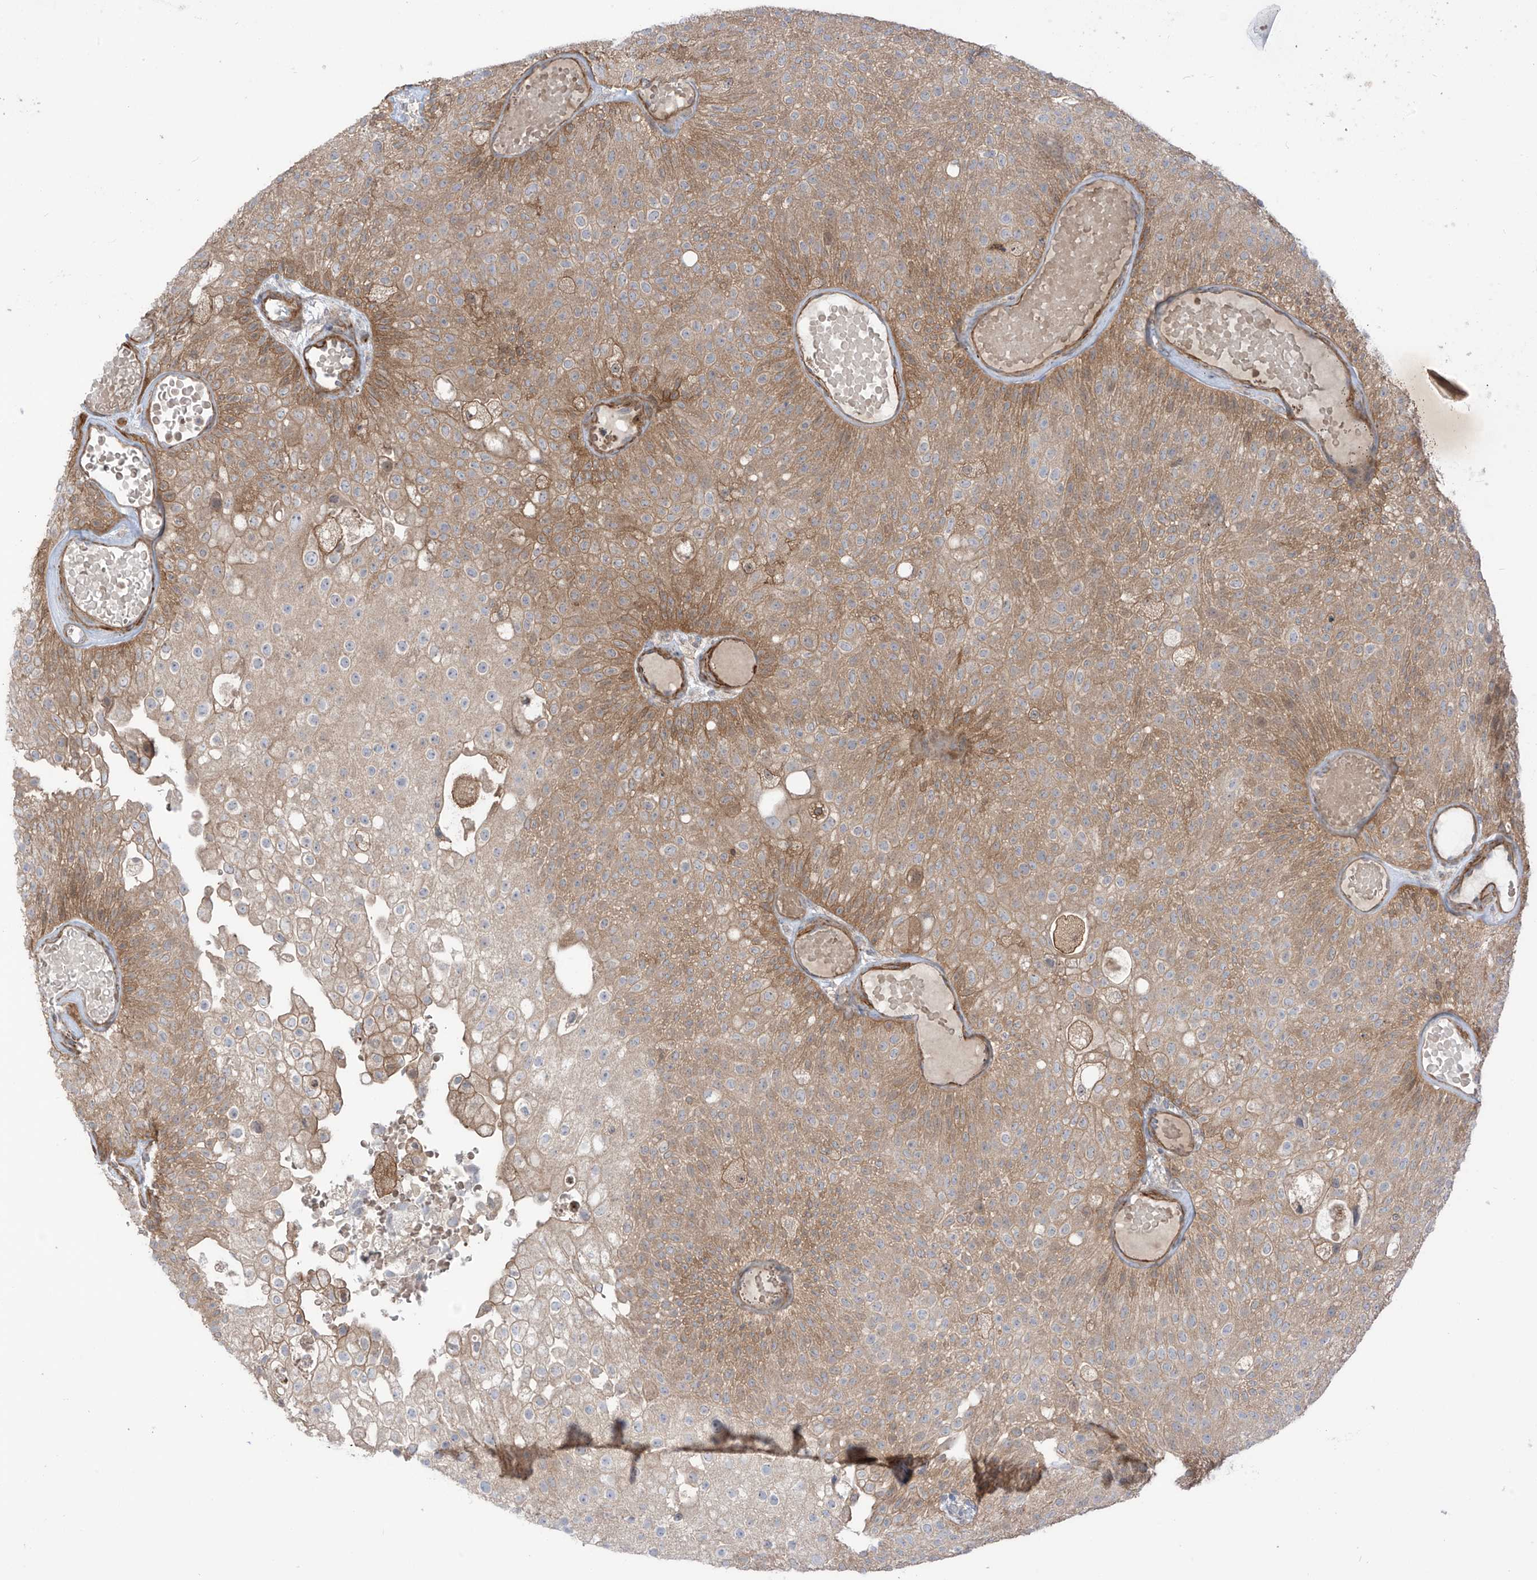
{"staining": {"intensity": "moderate", "quantity": "25%-75%", "location": "cytoplasmic/membranous"}, "tissue": "urothelial cancer", "cell_type": "Tumor cells", "image_type": "cancer", "snomed": [{"axis": "morphology", "description": "Urothelial carcinoma, Low grade"}, {"axis": "topography", "description": "Urinary bladder"}], "caption": "Urothelial cancer was stained to show a protein in brown. There is medium levels of moderate cytoplasmic/membranous staining in about 25%-75% of tumor cells.", "gene": "TRMU", "patient": {"sex": "male", "age": 78}}